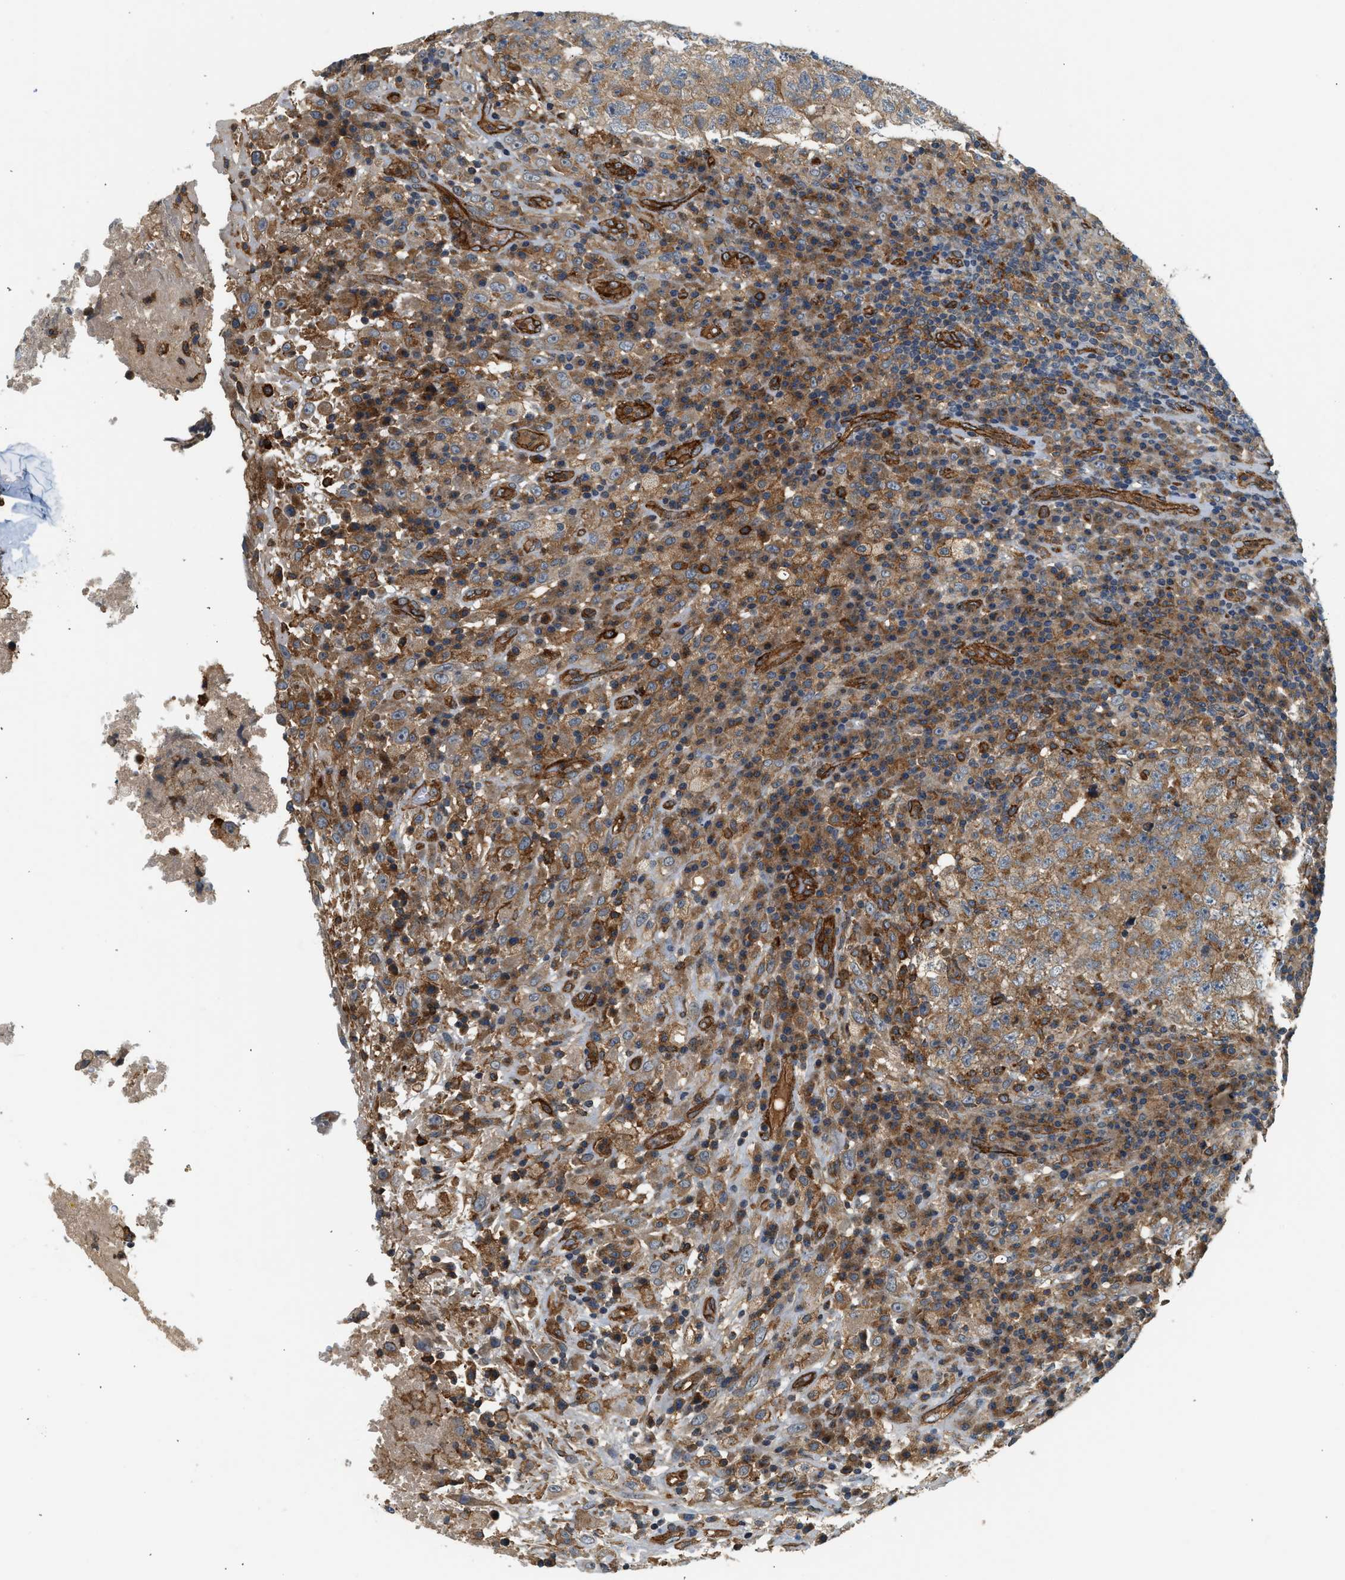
{"staining": {"intensity": "moderate", "quantity": ">75%", "location": "cytoplasmic/membranous"}, "tissue": "testis cancer", "cell_type": "Tumor cells", "image_type": "cancer", "snomed": [{"axis": "morphology", "description": "Necrosis, NOS"}, {"axis": "morphology", "description": "Carcinoma, Embryonal, NOS"}, {"axis": "topography", "description": "Testis"}], "caption": "Tumor cells exhibit moderate cytoplasmic/membranous staining in about >75% of cells in testis cancer. The staining was performed using DAB (3,3'-diaminobenzidine) to visualize the protein expression in brown, while the nuclei were stained in blue with hematoxylin (Magnification: 20x).", "gene": "HIP1", "patient": {"sex": "male", "age": 19}}